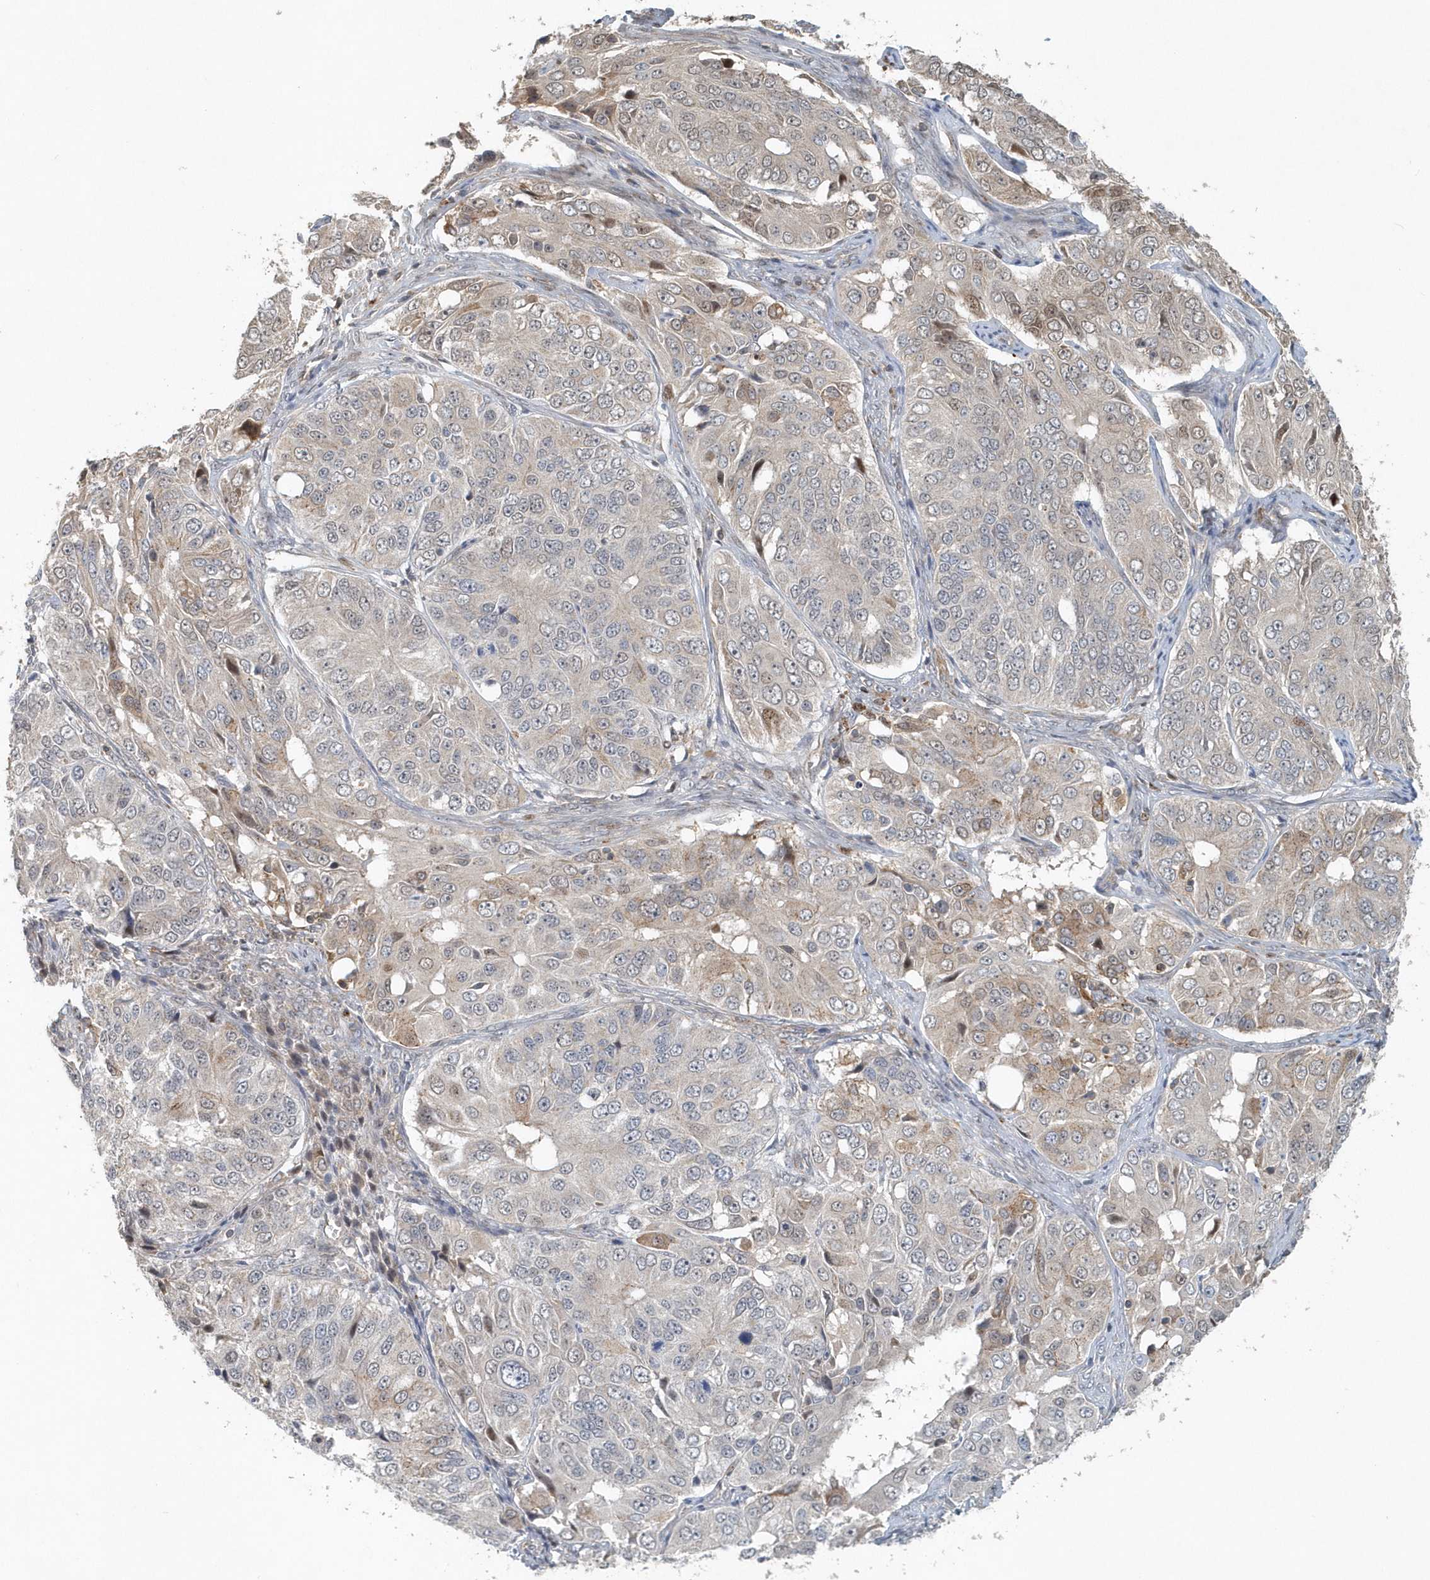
{"staining": {"intensity": "moderate", "quantity": "<25%", "location": "cytoplasmic/membranous"}, "tissue": "ovarian cancer", "cell_type": "Tumor cells", "image_type": "cancer", "snomed": [{"axis": "morphology", "description": "Carcinoma, endometroid"}, {"axis": "topography", "description": "Ovary"}], "caption": "Ovarian cancer stained with a brown dye shows moderate cytoplasmic/membranous positive expression in about <25% of tumor cells.", "gene": "MMUT", "patient": {"sex": "female", "age": 51}}